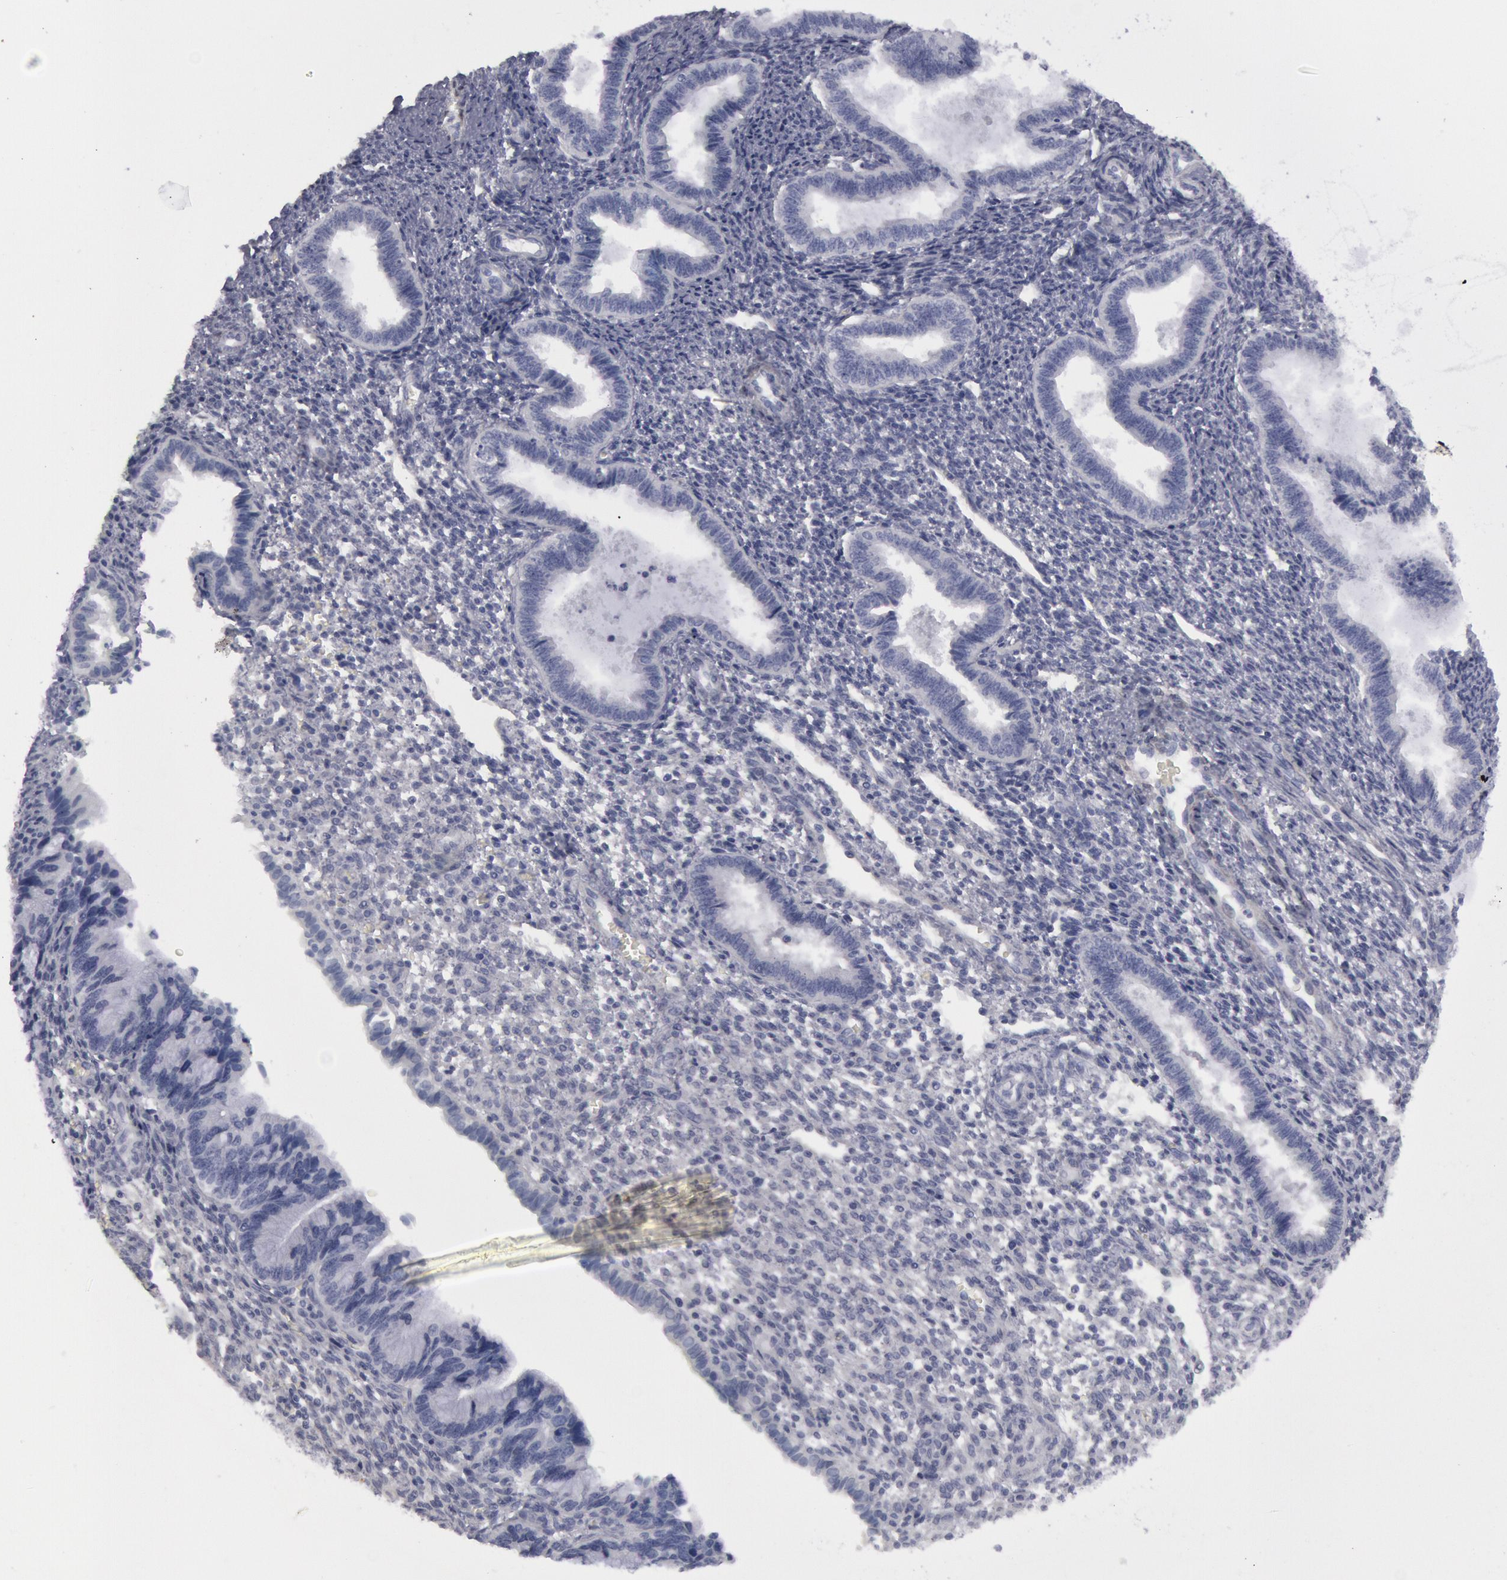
{"staining": {"intensity": "negative", "quantity": "none", "location": "none"}, "tissue": "endometrium", "cell_type": "Cells in endometrial stroma", "image_type": "normal", "snomed": [{"axis": "morphology", "description": "Normal tissue, NOS"}, {"axis": "topography", "description": "Endometrium"}], "caption": "The immunohistochemistry micrograph has no significant positivity in cells in endometrial stroma of endometrium. (Stains: DAB (3,3'-diaminobenzidine) immunohistochemistry with hematoxylin counter stain, Microscopy: brightfield microscopy at high magnification).", "gene": "FHL1", "patient": {"sex": "female", "age": 36}}